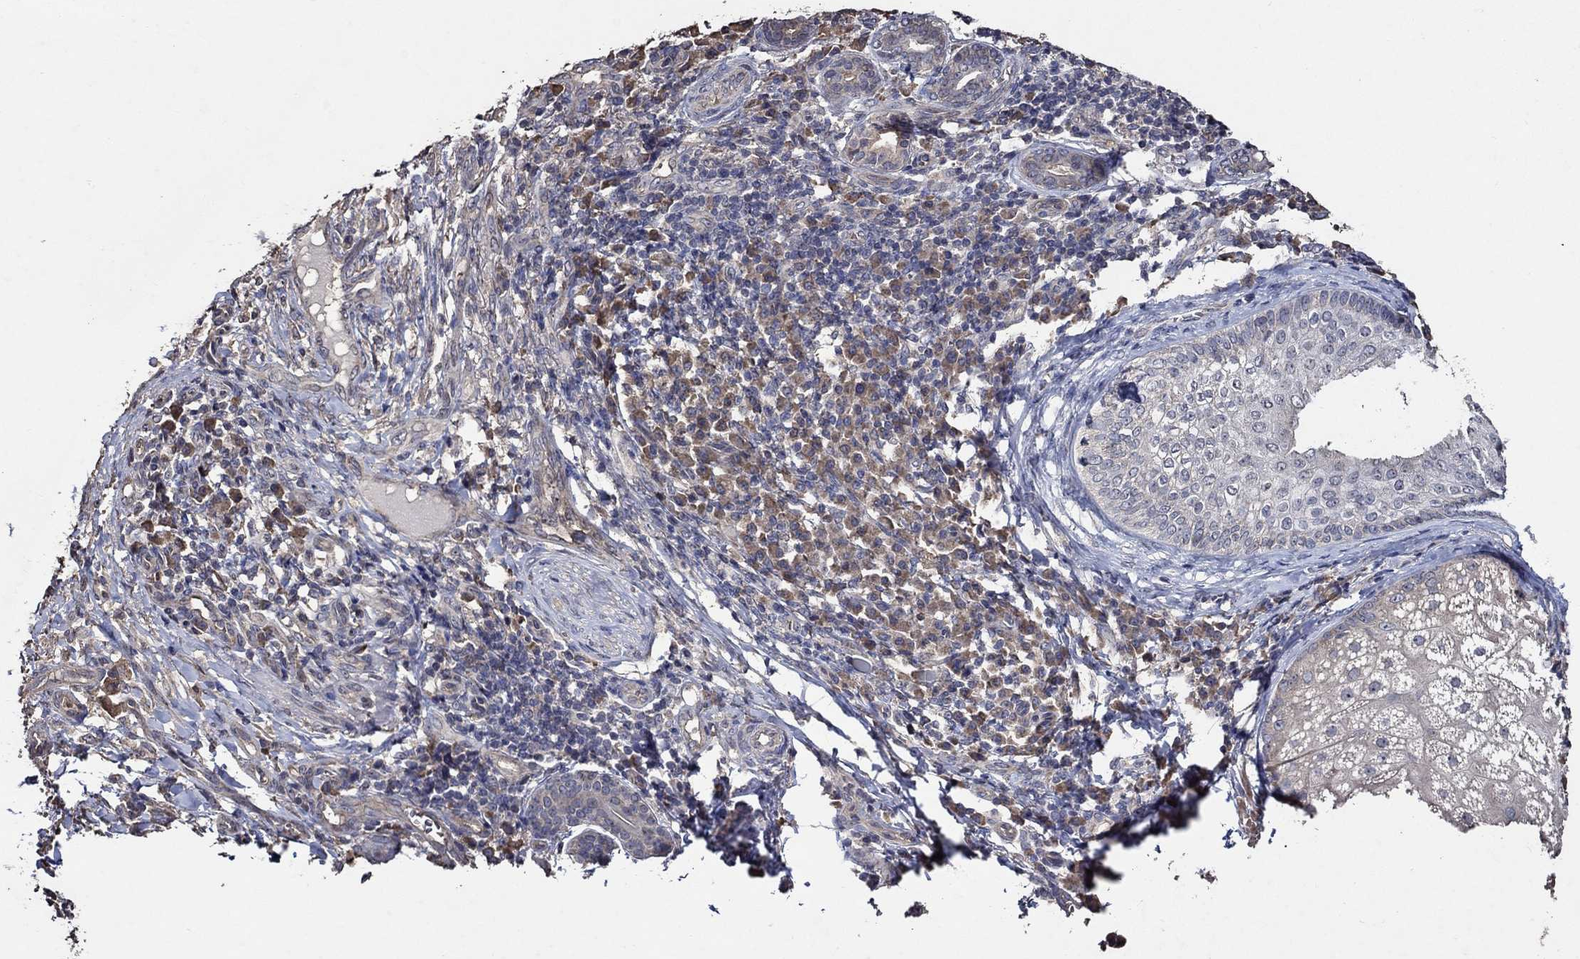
{"staining": {"intensity": "weak", "quantity": "<25%", "location": "cytoplasmic/membranous"}, "tissue": "skin cancer", "cell_type": "Tumor cells", "image_type": "cancer", "snomed": [{"axis": "morphology", "description": "Basal cell carcinoma"}, {"axis": "topography", "description": "Skin"}], "caption": "Immunohistochemistry histopathology image of neoplastic tissue: basal cell carcinoma (skin) stained with DAB shows no significant protein positivity in tumor cells.", "gene": "HAP1", "patient": {"sex": "female", "age": 69}}